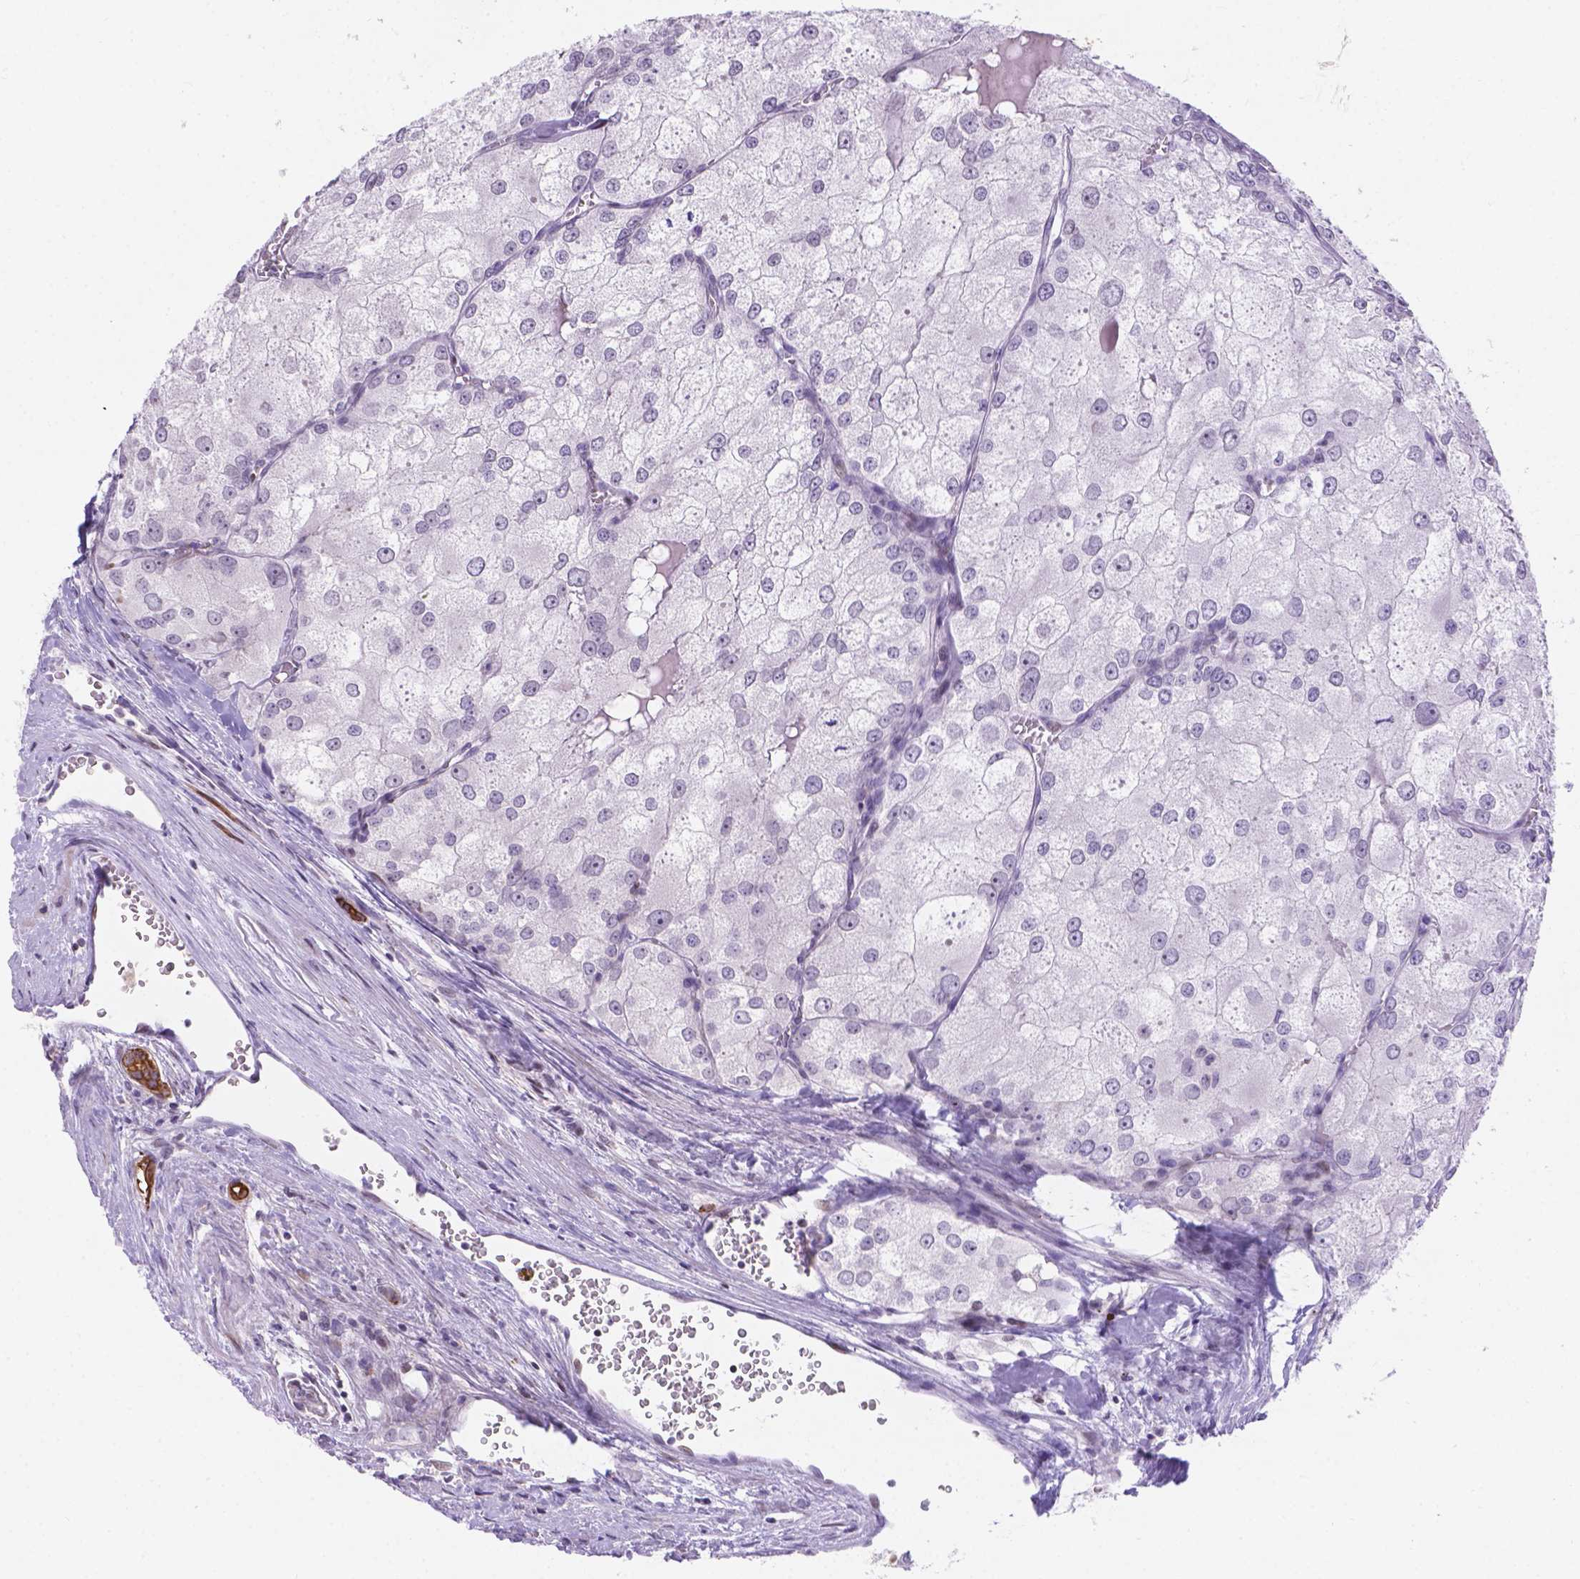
{"staining": {"intensity": "negative", "quantity": "none", "location": "none"}, "tissue": "renal cancer", "cell_type": "Tumor cells", "image_type": "cancer", "snomed": [{"axis": "morphology", "description": "Adenocarcinoma, NOS"}, {"axis": "topography", "description": "Kidney"}], "caption": "Immunohistochemical staining of human renal cancer (adenocarcinoma) exhibits no significant positivity in tumor cells.", "gene": "DMWD", "patient": {"sex": "female", "age": 70}}